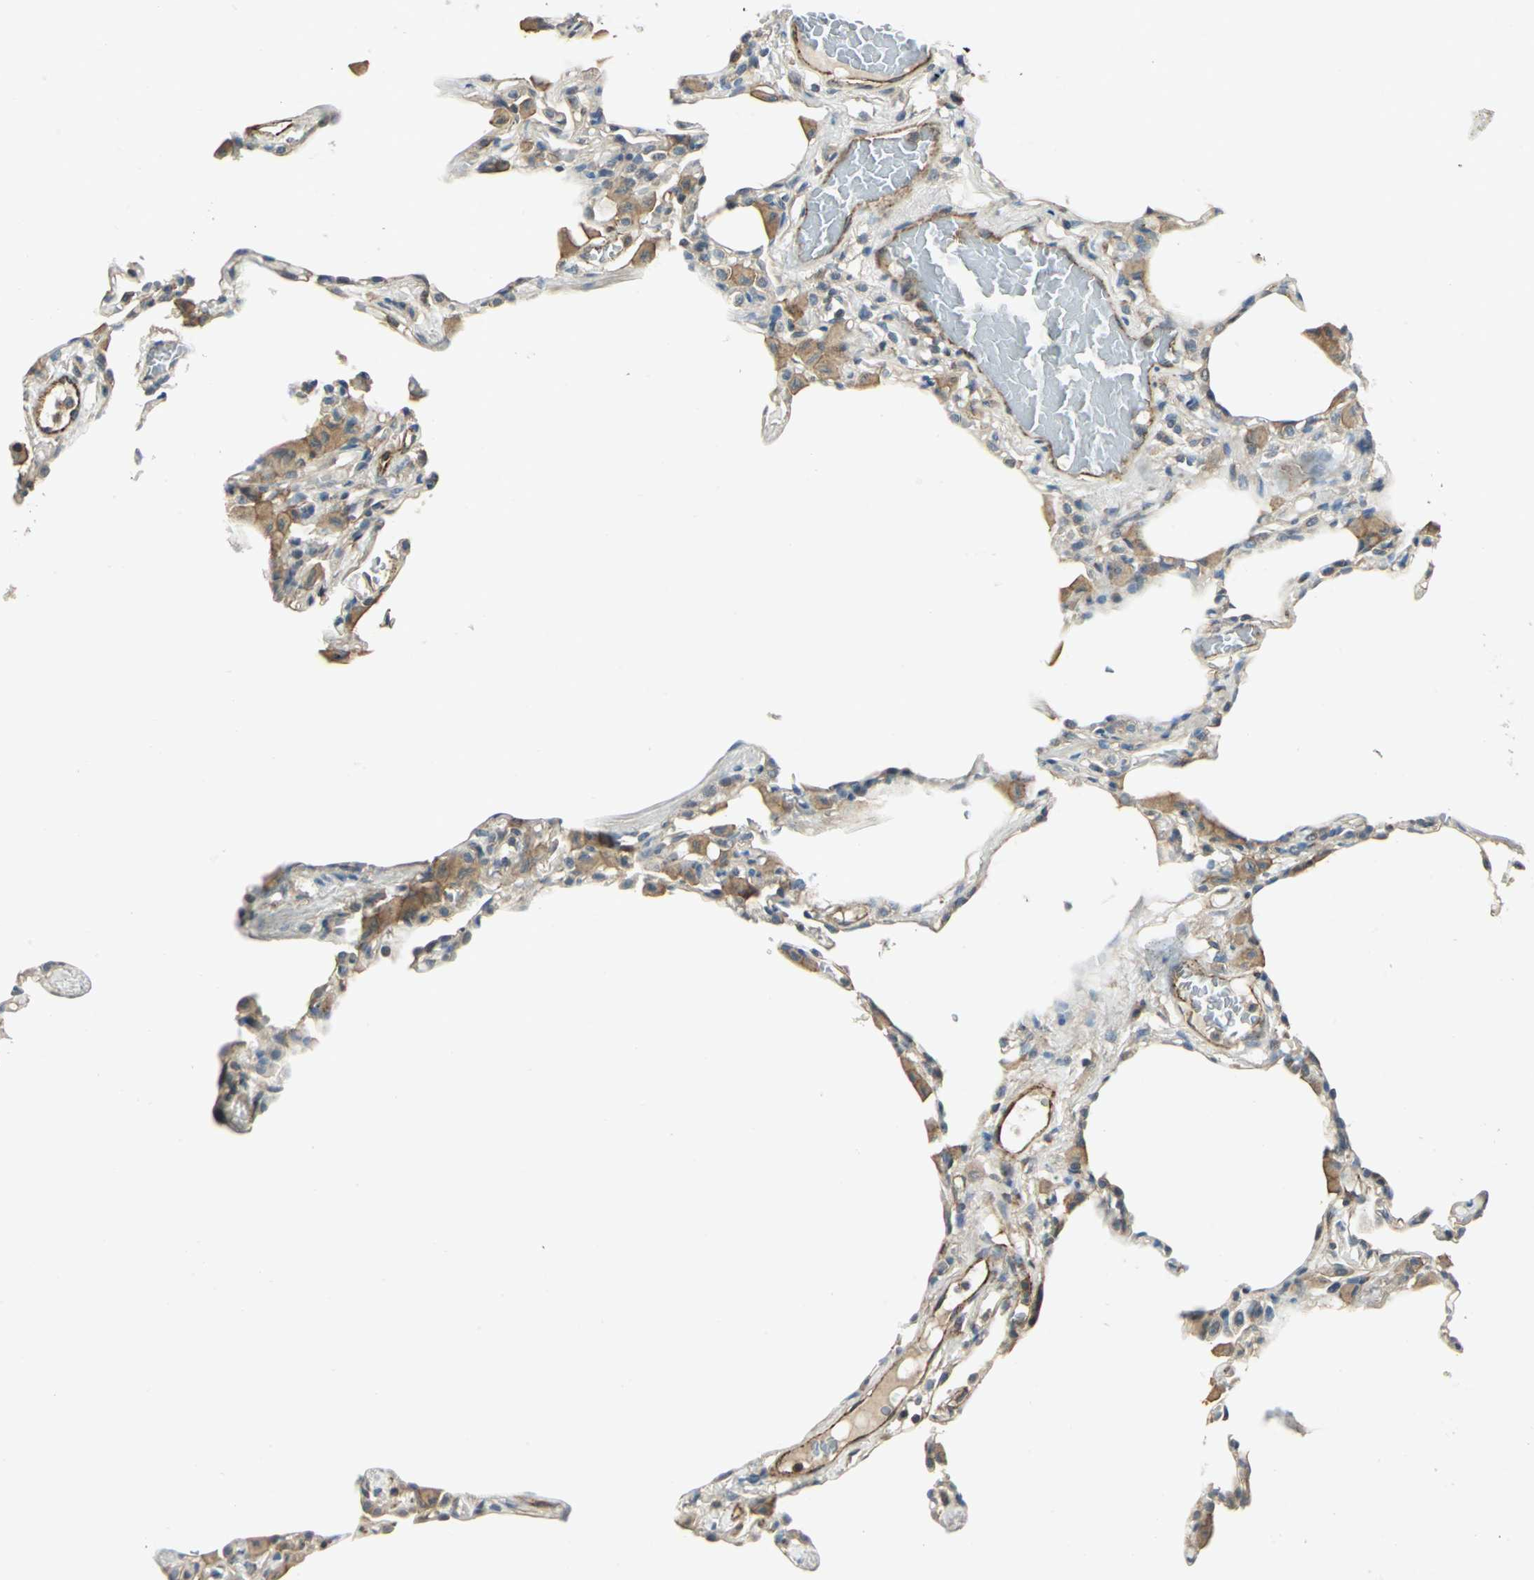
{"staining": {"intensity": "weak", "quantity": "<25%", "location": "cytoplasmic/membranous"}, "tissue": "lung", "cell_type": "Alveolar cells", "image_type": "normal", "snomed": [{"axis": "morphology", "description": "Normal tissue, NOS"}, {"axis": "topography", "description": "Lung"}], "caption": "Human lung stained for a protein using IHC reveals no positivity in alveolar cells.", "gene": "RAPGEF1", "patient": {"sex": "female", "age": 49}}